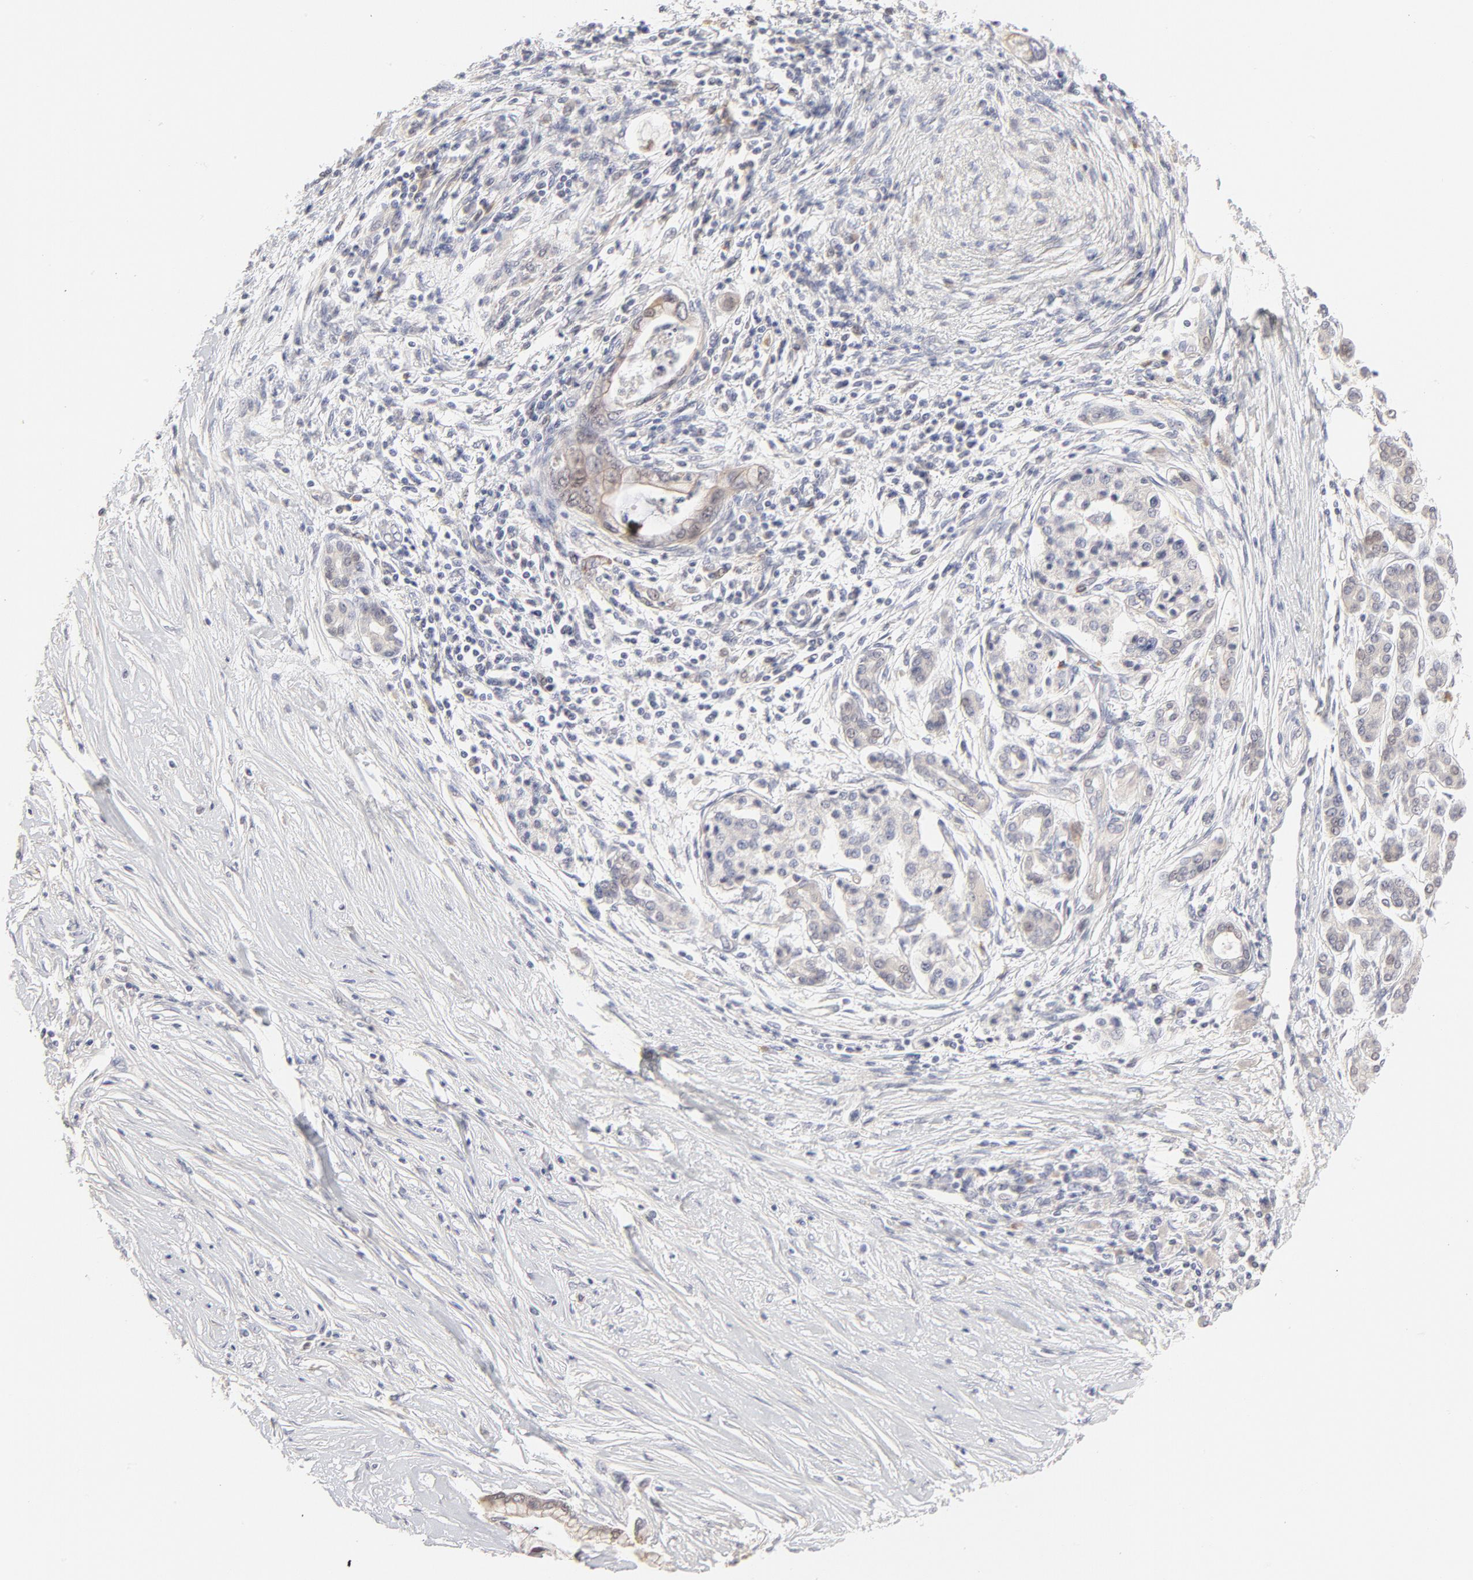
{"staining": {"intensity": "weak", "quantity": "25%-75%", "location": "cytoplasmic/membranous,nuclear"}, "tissue": "pancreatic cancer", "cell_type": "Tumor cells", "image_type": "cancer", "snomed": [{"axis": "morphology", "description": "Adenocarcinoma, NOS"}, {"axis": "topography", "description": "Pancreas"}], "caption": "High-power microscopy captured an immunohistochemistry image of pancreatic adenocarcinoma, revealing weak cytoplasmic/membranous and nuclear expression in about 25%-75% of tumor cells.", "gene": "ELF3", "patient": {"sex": "female", "age": 59}}